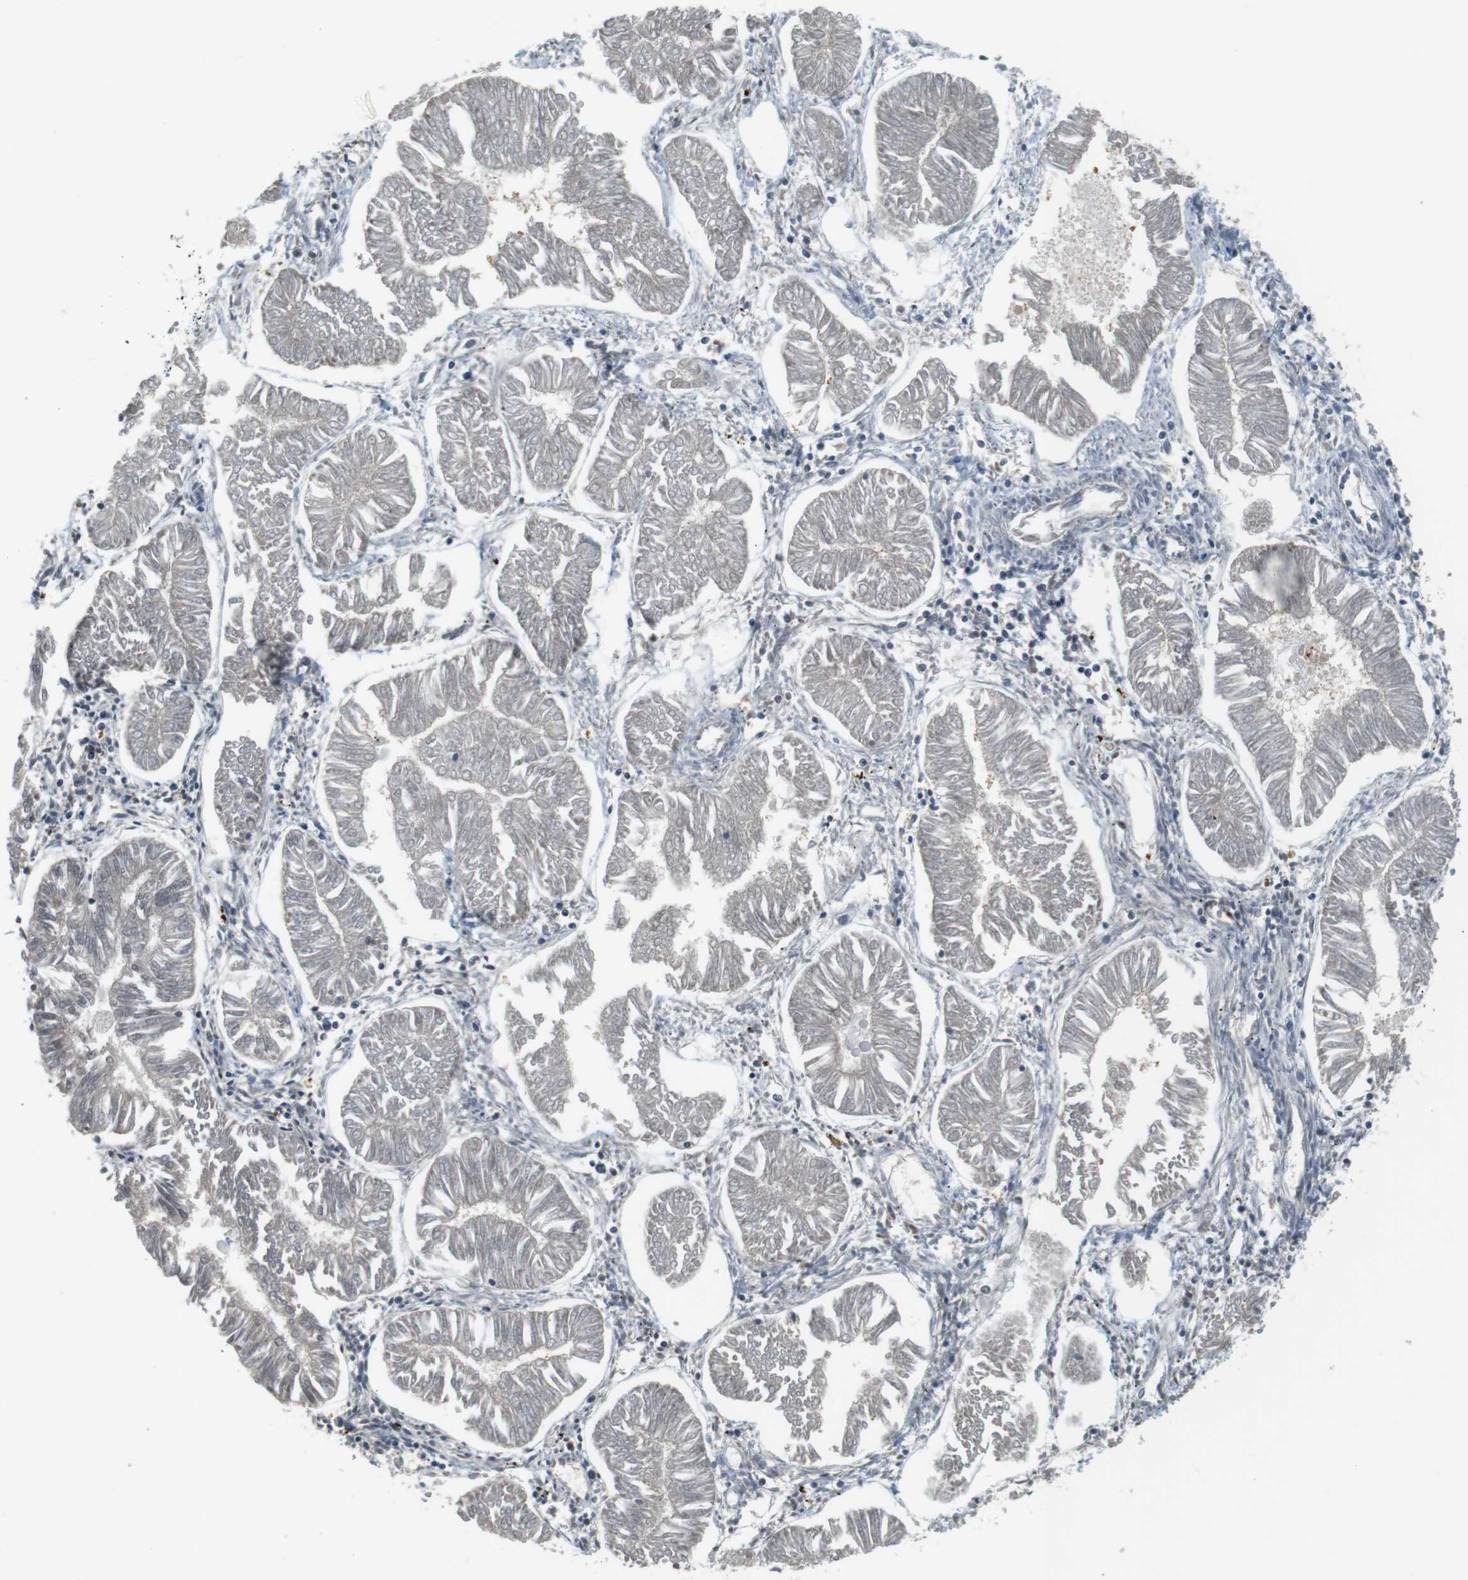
{"staining": {"intensity": "negative", "quantity": "none", "location": "none"}, "tissue": "endometrial cancer", "cell_type": "Tumor cells", "image_type": "cancer", "snomed": [{"axis": "morphology", "description": "Adenocarcinoma, NOS"}, {"axis": "topography", "description": "Endometrium"}], "caption": "The immunohistochemistry (IHC) photomicrograph has no significant positivity in tumor cells of adenocarcinoma (endometrial) tissue.", "gene": "WNT7A", "patient": {"sex": "female", "age": 53}}